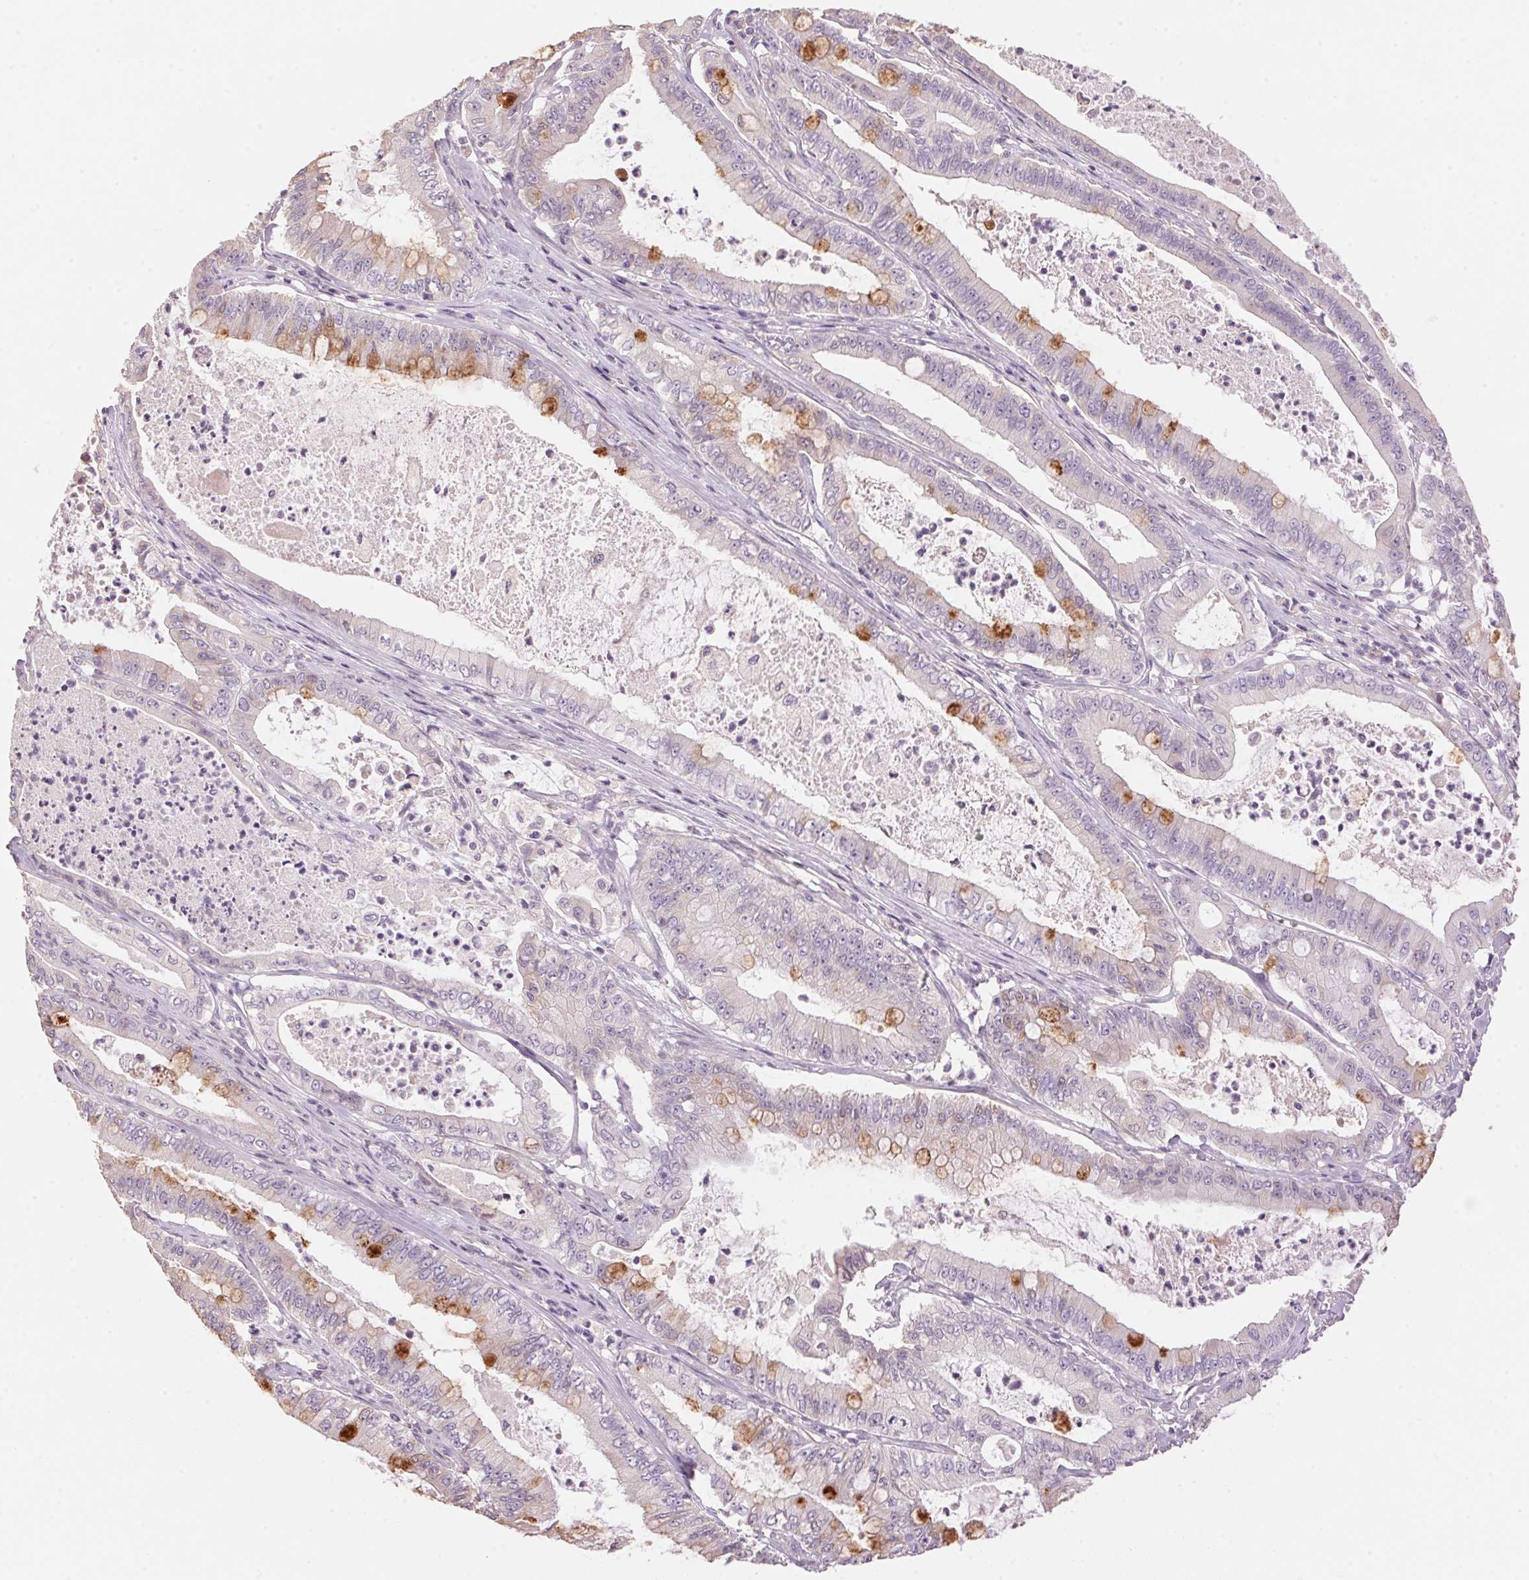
{"staining": {"intensity": "strong", "quantity": "<25%", "location": "cytoplasmic/membranous"}, "tissue": "pancreatic cancer", "cell_type": "Tumor cells", "image_type": "cancer", "snomed": [{"axis": "morphology", "description": "Adenocarcinoma, NOS"}, {"axis": "topography", "description": "Pancreas"}], "caption": "Pancreatic cancer (adenocarcinoma) stained with DAB immunohistochemistry (IHC) shows medium levels of strong cytoplasmic/membranous staining in about <25% of tumor cells. Nuclei are stained in blue.", "gene": "LYZL6", "patient": {"sex": "male", "age": 71}}